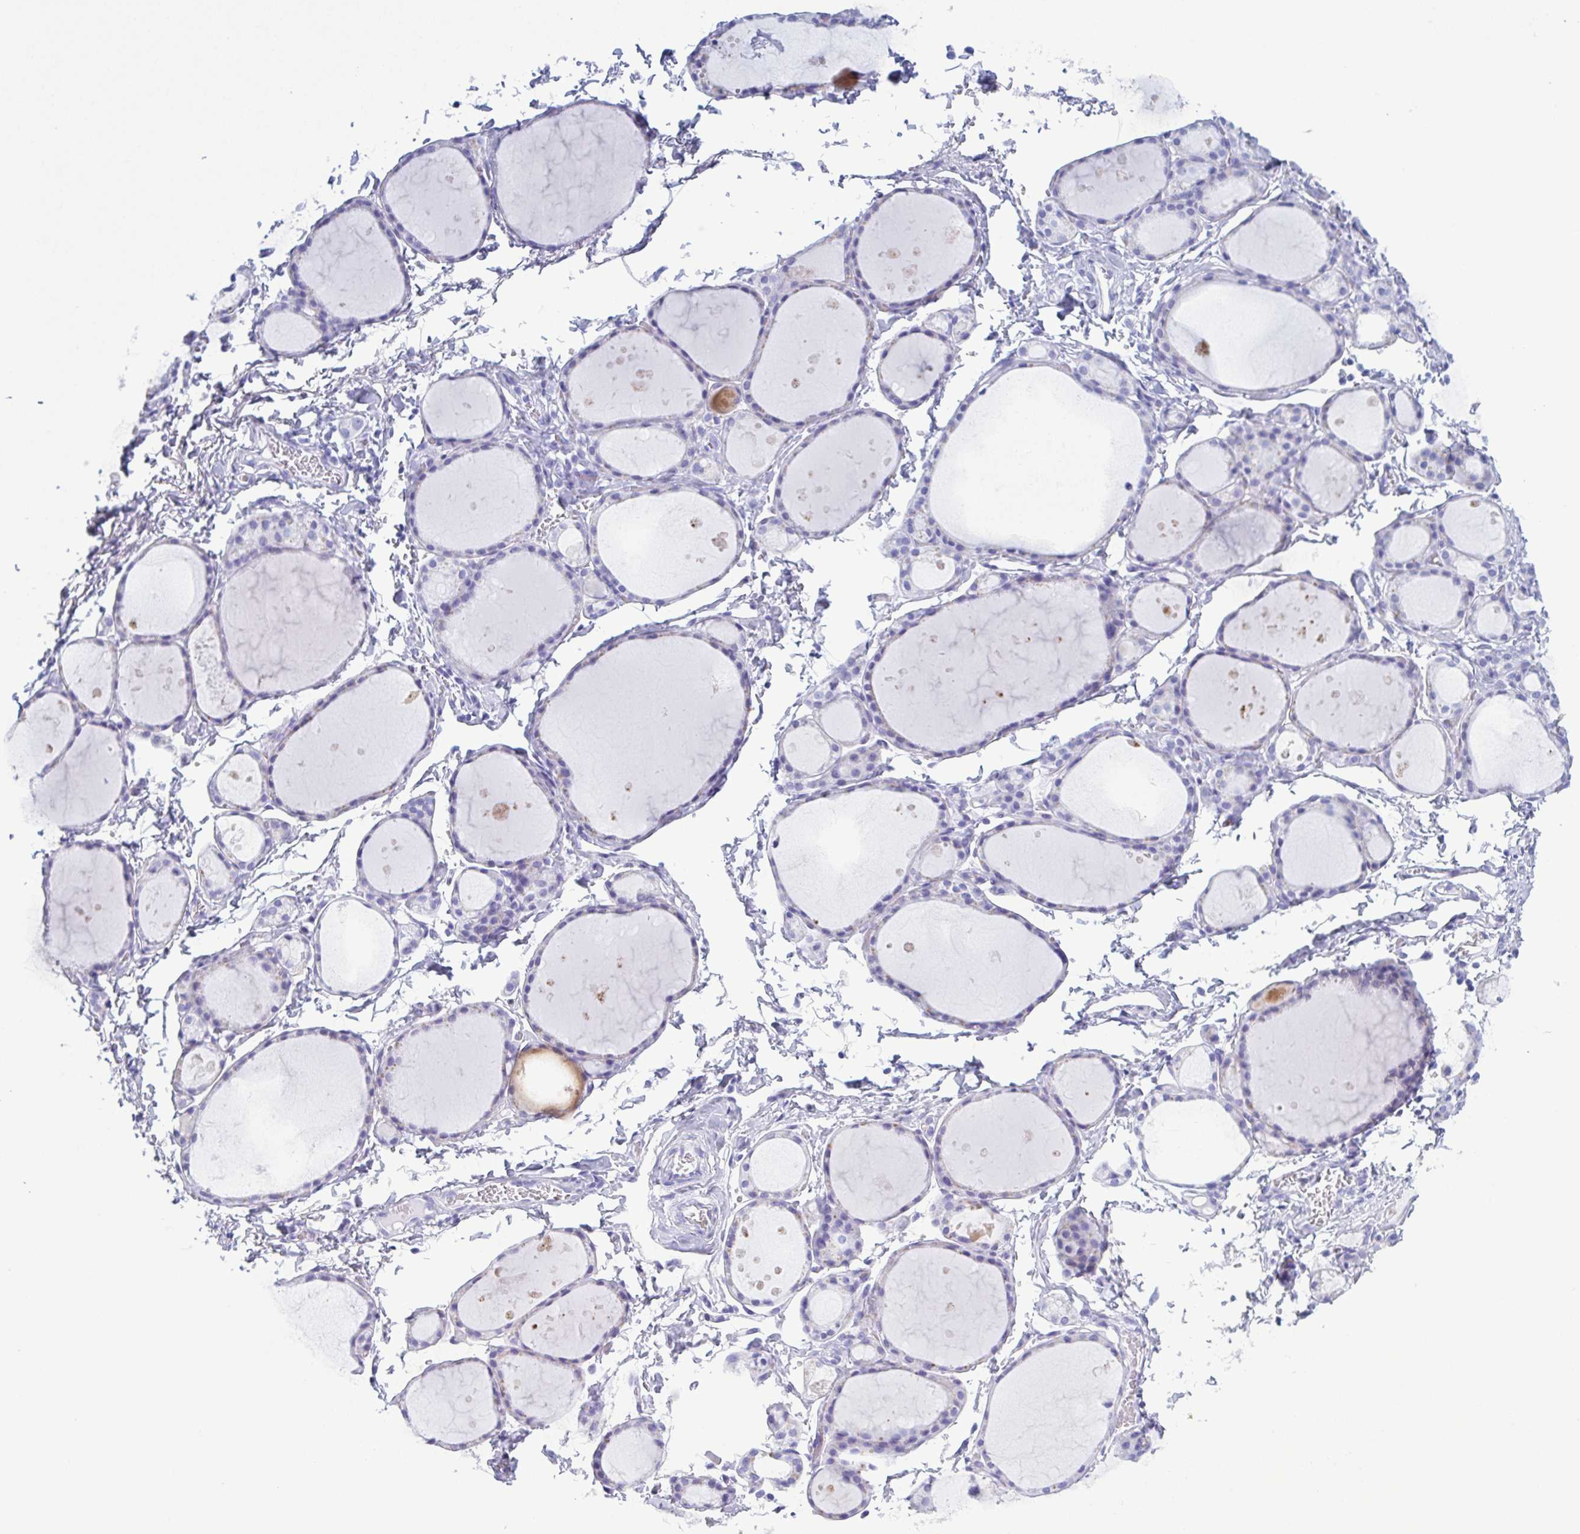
{"staining": {"intensity": "negative", "quantity": "none", "location": "none"}, "tissue": "thyroid gland", "cell_type": "Glandular cells", "image_type": "normal", "snomed": [{"axis": "morphology", "description": "Normal tissue, NOS"}, {"axis": "topography", "description": "Thyroid gland"}], "caption": "Image shows no significant protein staining in glandular cells of unremarkable thyroid gland.", "gene": "LTF", "patient": {"sex": "male", "age": 68}}